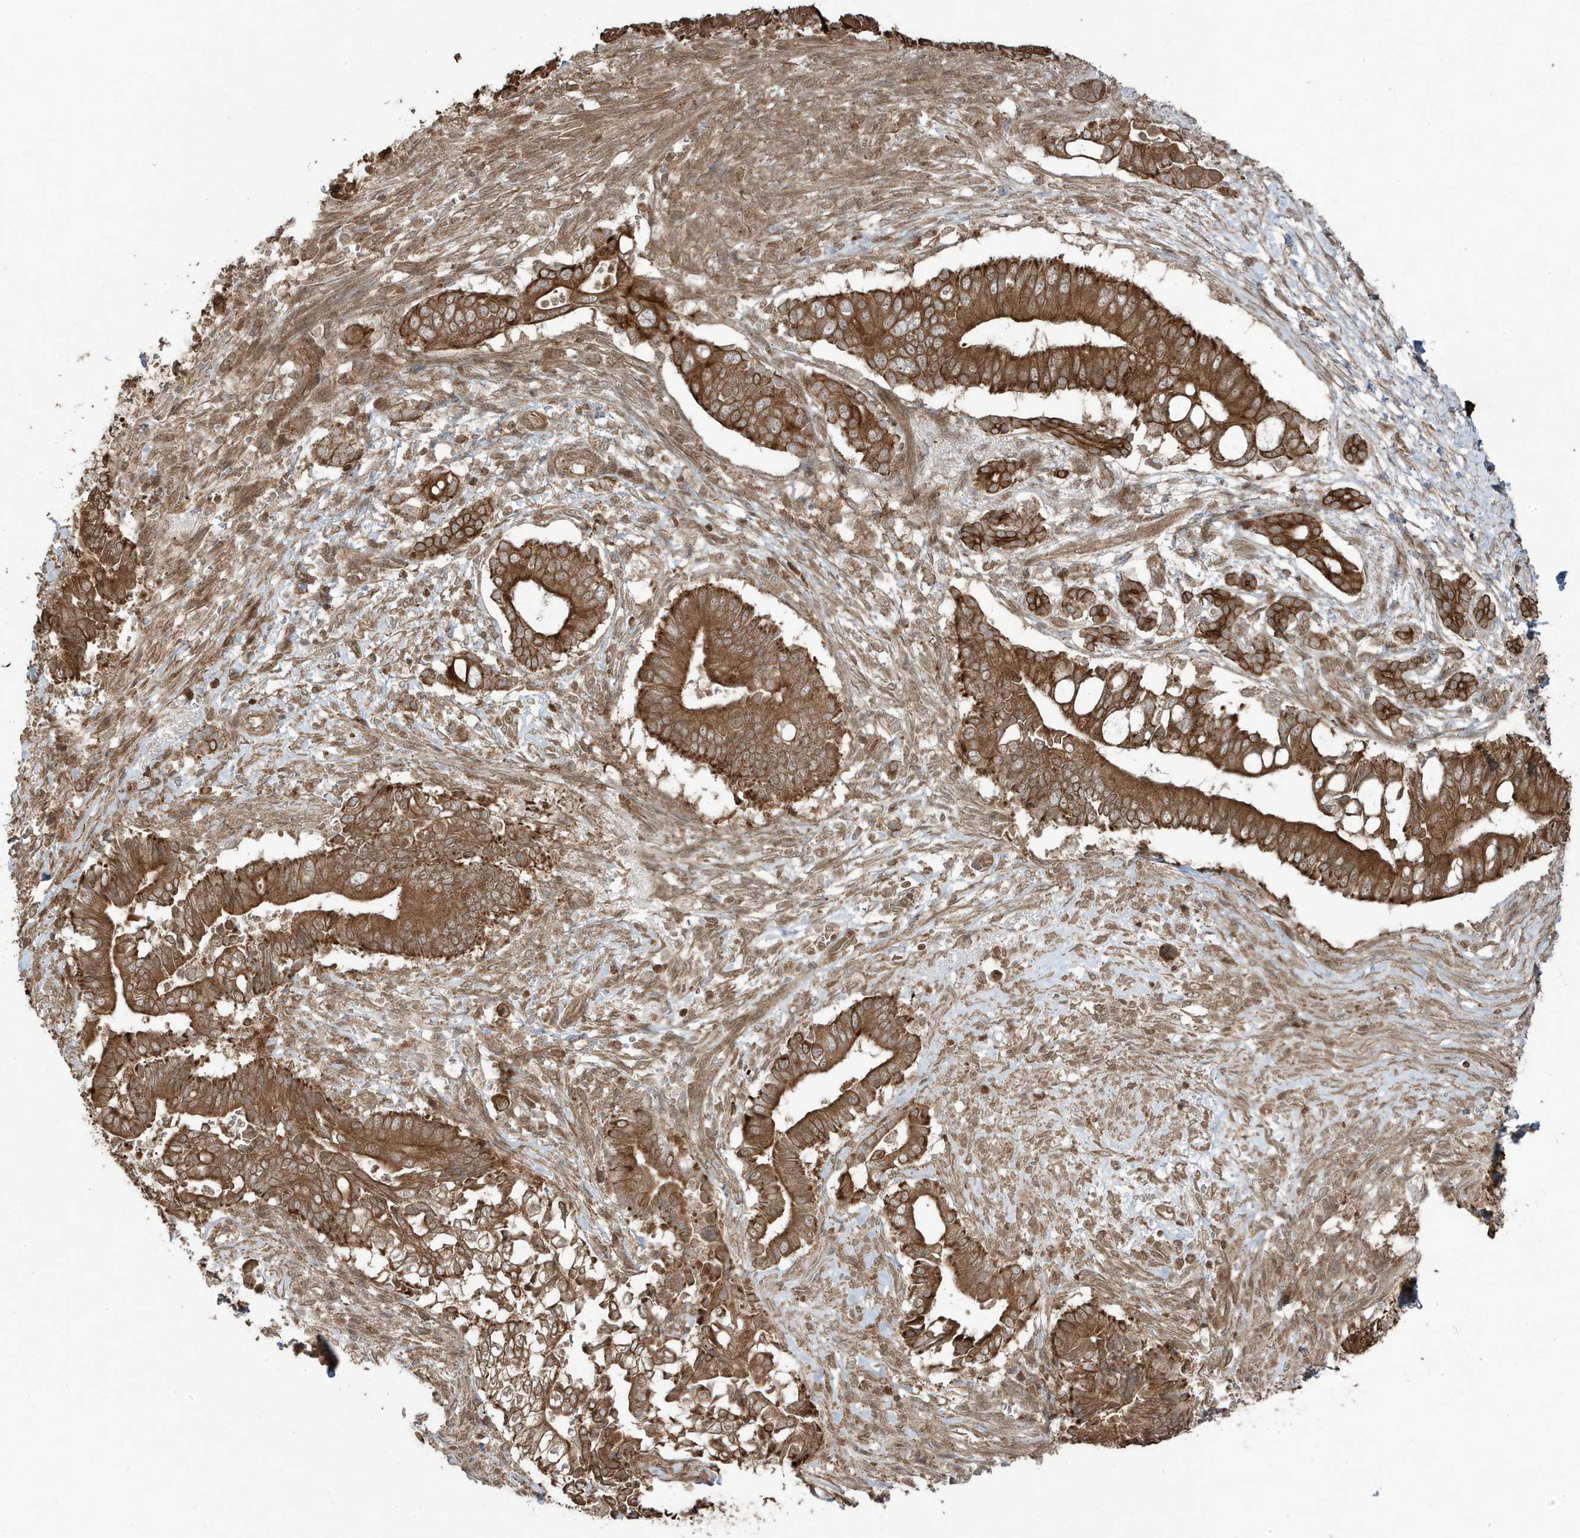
{"staining": {"intensity": "strong", "quantity": ">75%", "location": "cytoplasmic/membranous"}, "tissue": "pancreatic cancer", "cell_type": "Tumor cells", "image_type": "cancer", "snomed": [{"axis": "morphology", "description": "Adenocarcinoma, NOS"}, {"axis": "topography", "description": "Pancreas"}], "caption": "The histopathology image shows staining of pancreatic cancer (adenocarcinoma), revealing strong cytoplasmic/membranous protein positivity (brown color) within tumor cells.", "gene": "ASAP1", "patient": {"sex": "male", "age": 68}}